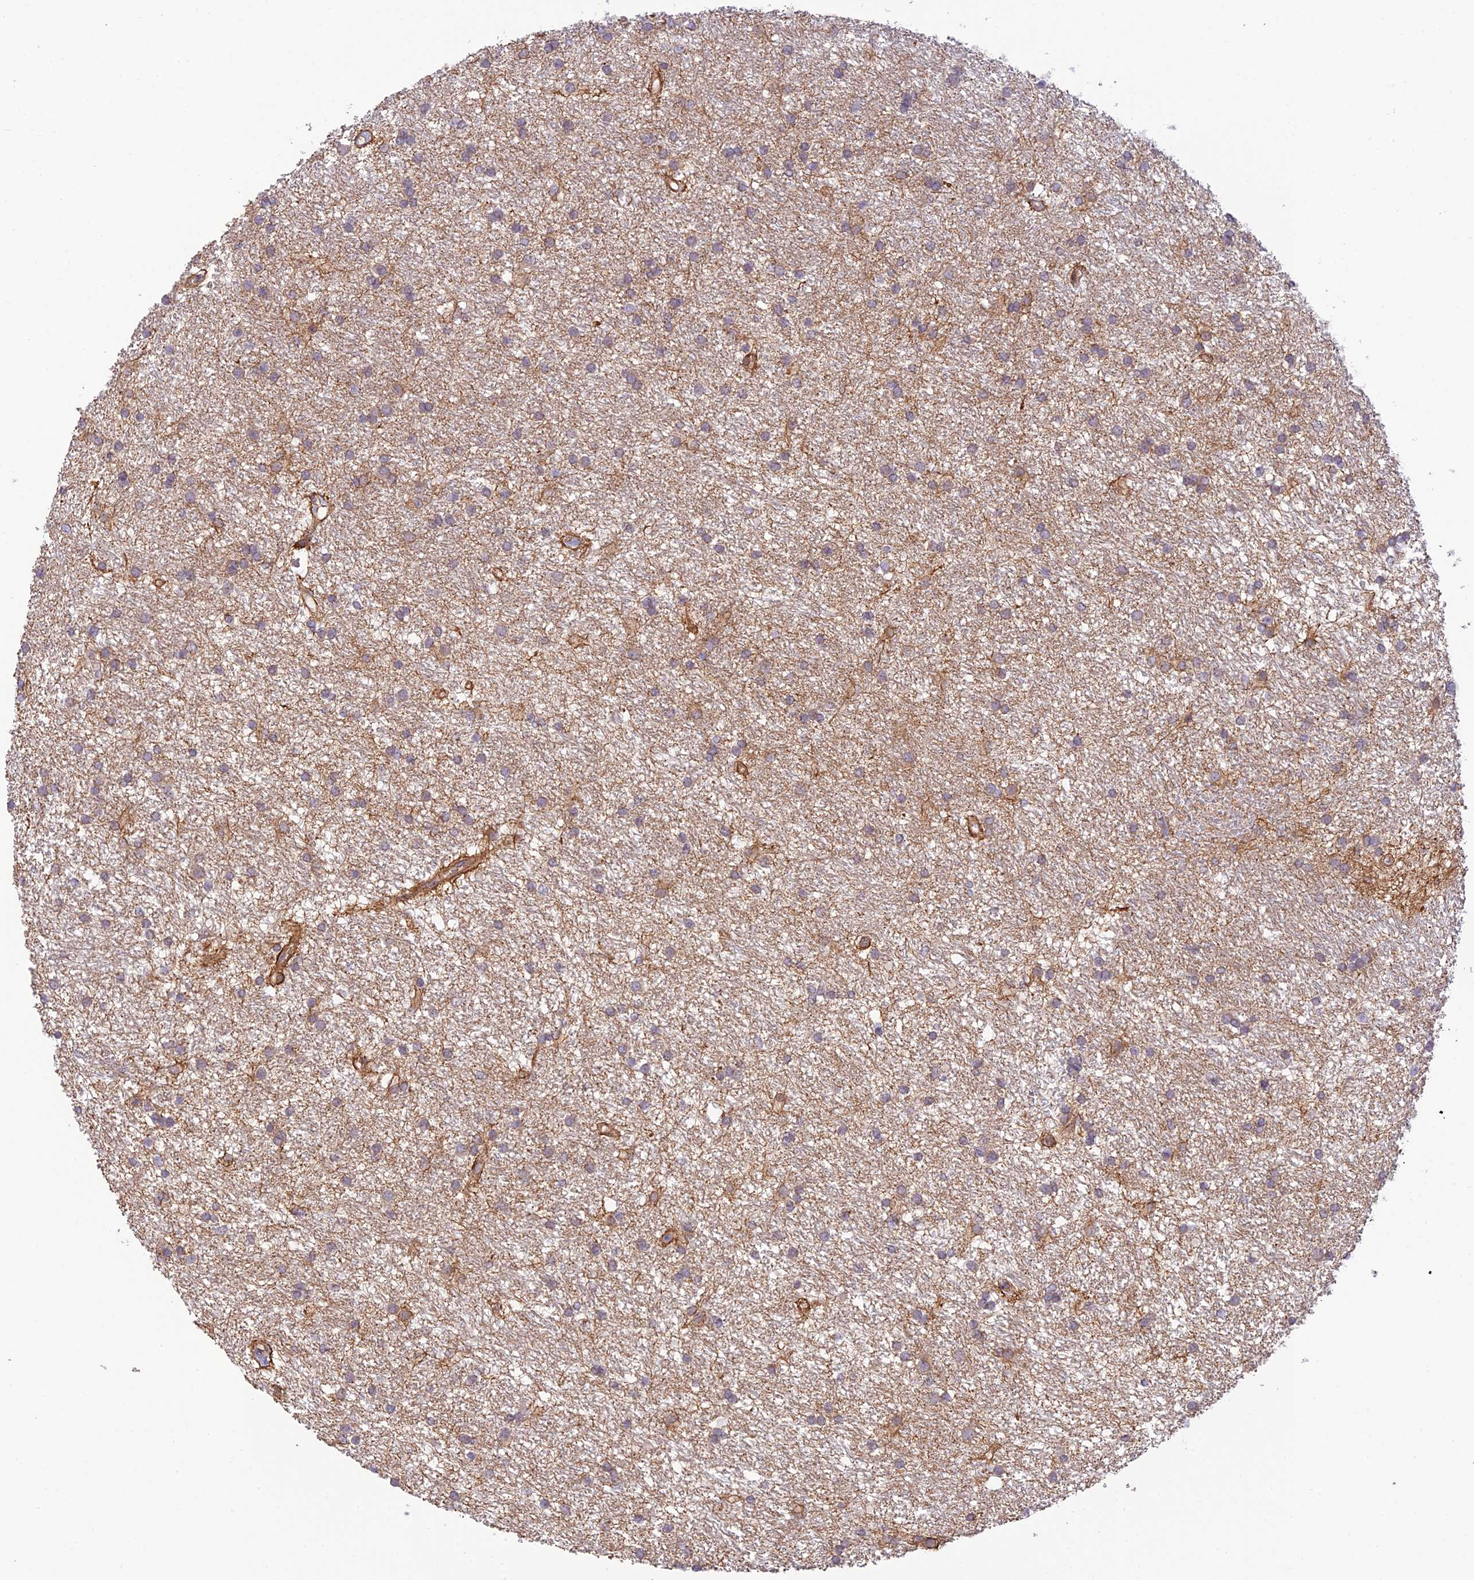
{"staining": {"intensity": "weak", "quantity": "25%-75%", "location": "cytoplasmic/membranous"}, "tissue": "glioma", "cell_type": "Tumor cells", "image_type": "cancer", "snomed": [{"axis": "morphology", "description": "Glioma, malignant, High grade"}, {"axis": "topography", "description": "Brain"}], "caption": "A micrograph of high-grade glioma (malignant) stained for a protein exhibits weak cytoplasmic/membranous brown staining in tumor cells.", "gene": "EXOC3L4", "patient": {"sex": "male", "age": 77}}